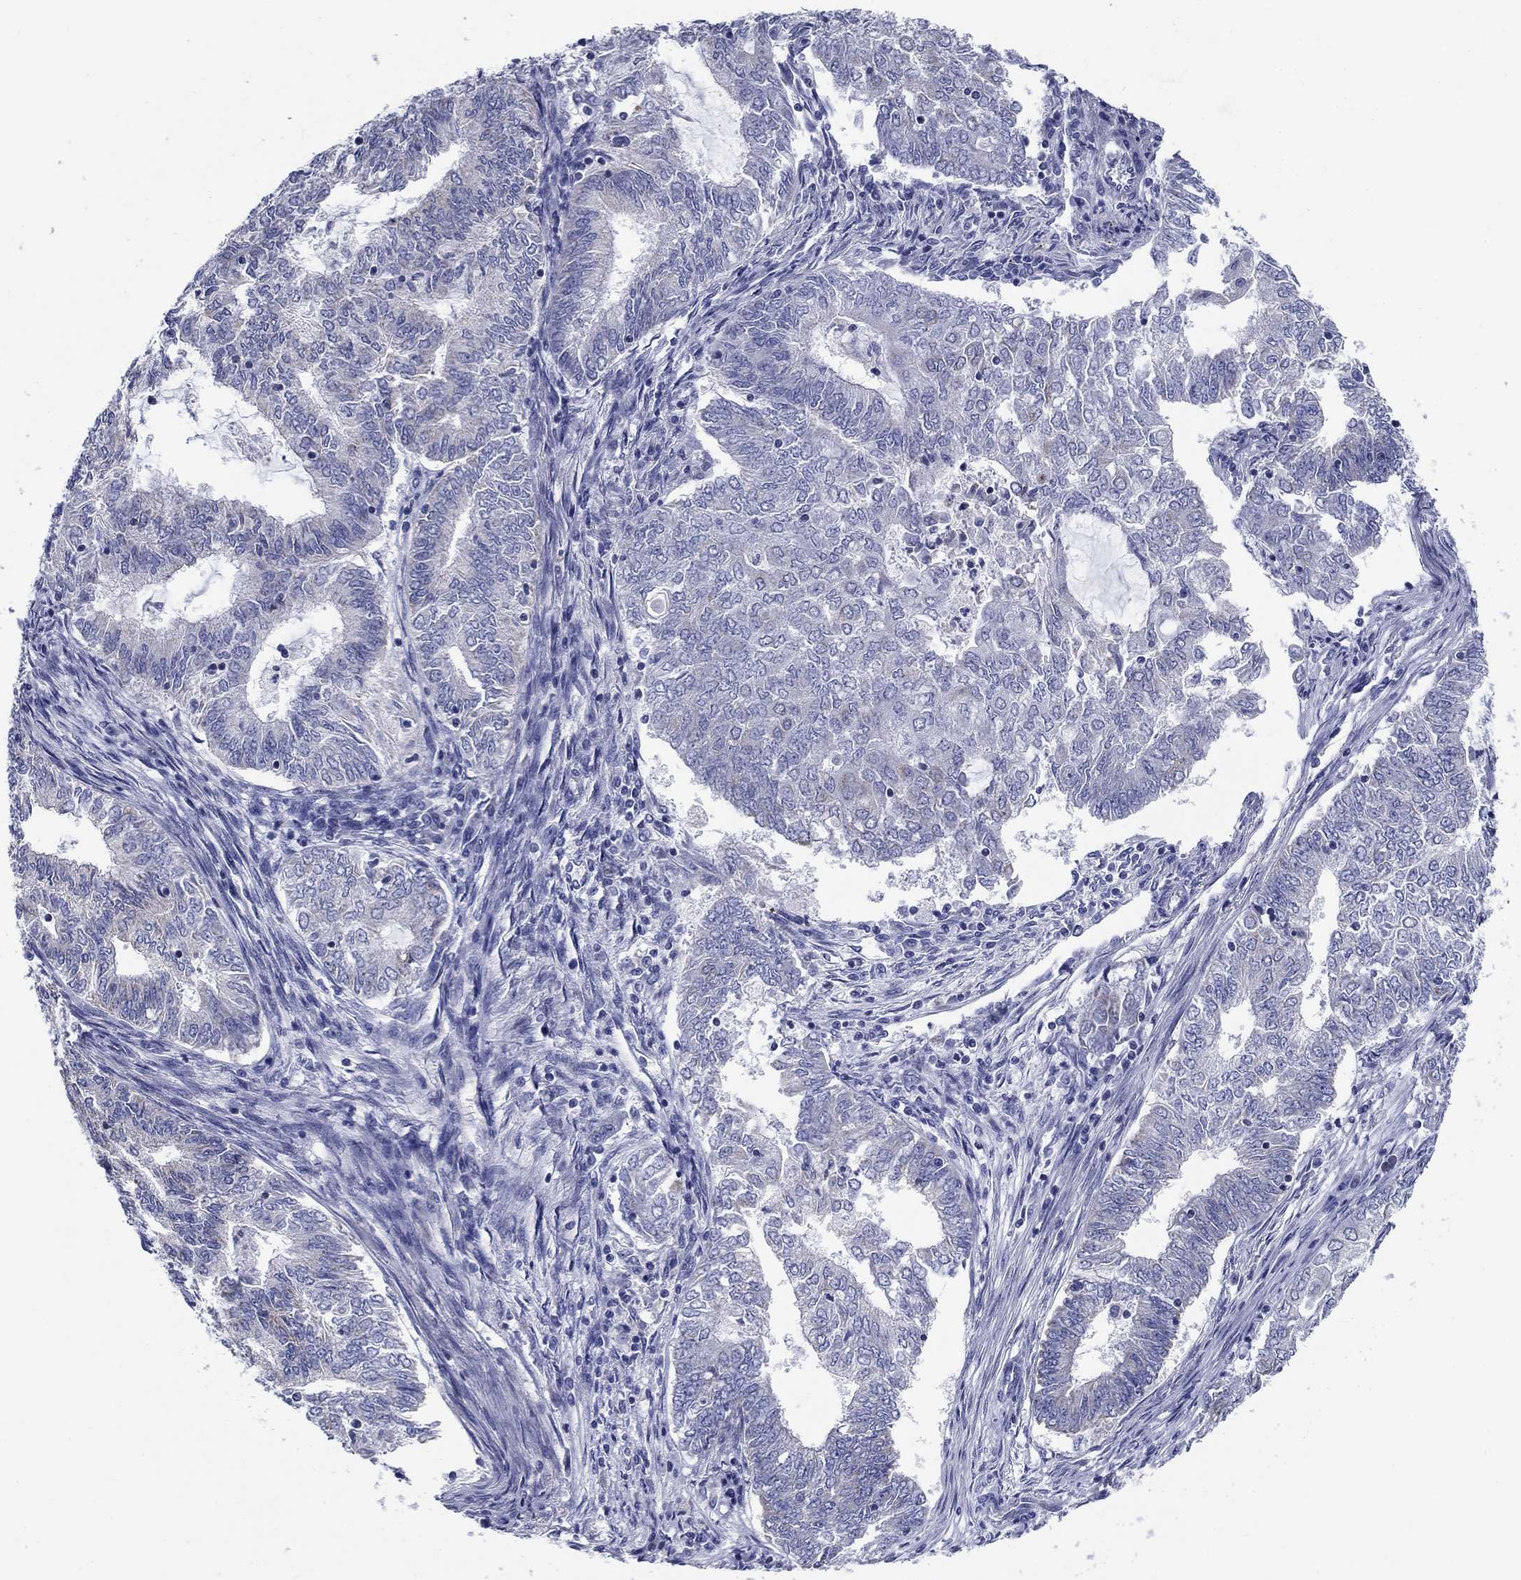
{"staining": {"intensity": "negative", "quantity": "none", "location": "none"}, "tissue": "endometrial cancer", "cell_type": "Tumor cells", "image_type": "cancer", "snomed": [{"axis": "morphology", "description": "Adenocarcinoma, NOS"}, {"axis": "topography", "description": "Endometrium"}], "caption": "High power microscopy micrograph of an IHC photomicrograph of endometrial cancer (adenocarcinoma), revealing no significant positivity in tumor cells. The staining is performed using DAB (3,3'-diaminobenzidine) brown chromogen with nuclei counter-stained in using hematoxylin.", "gene": "UPB1", "patient": {"sex": "female", "age": 62}}